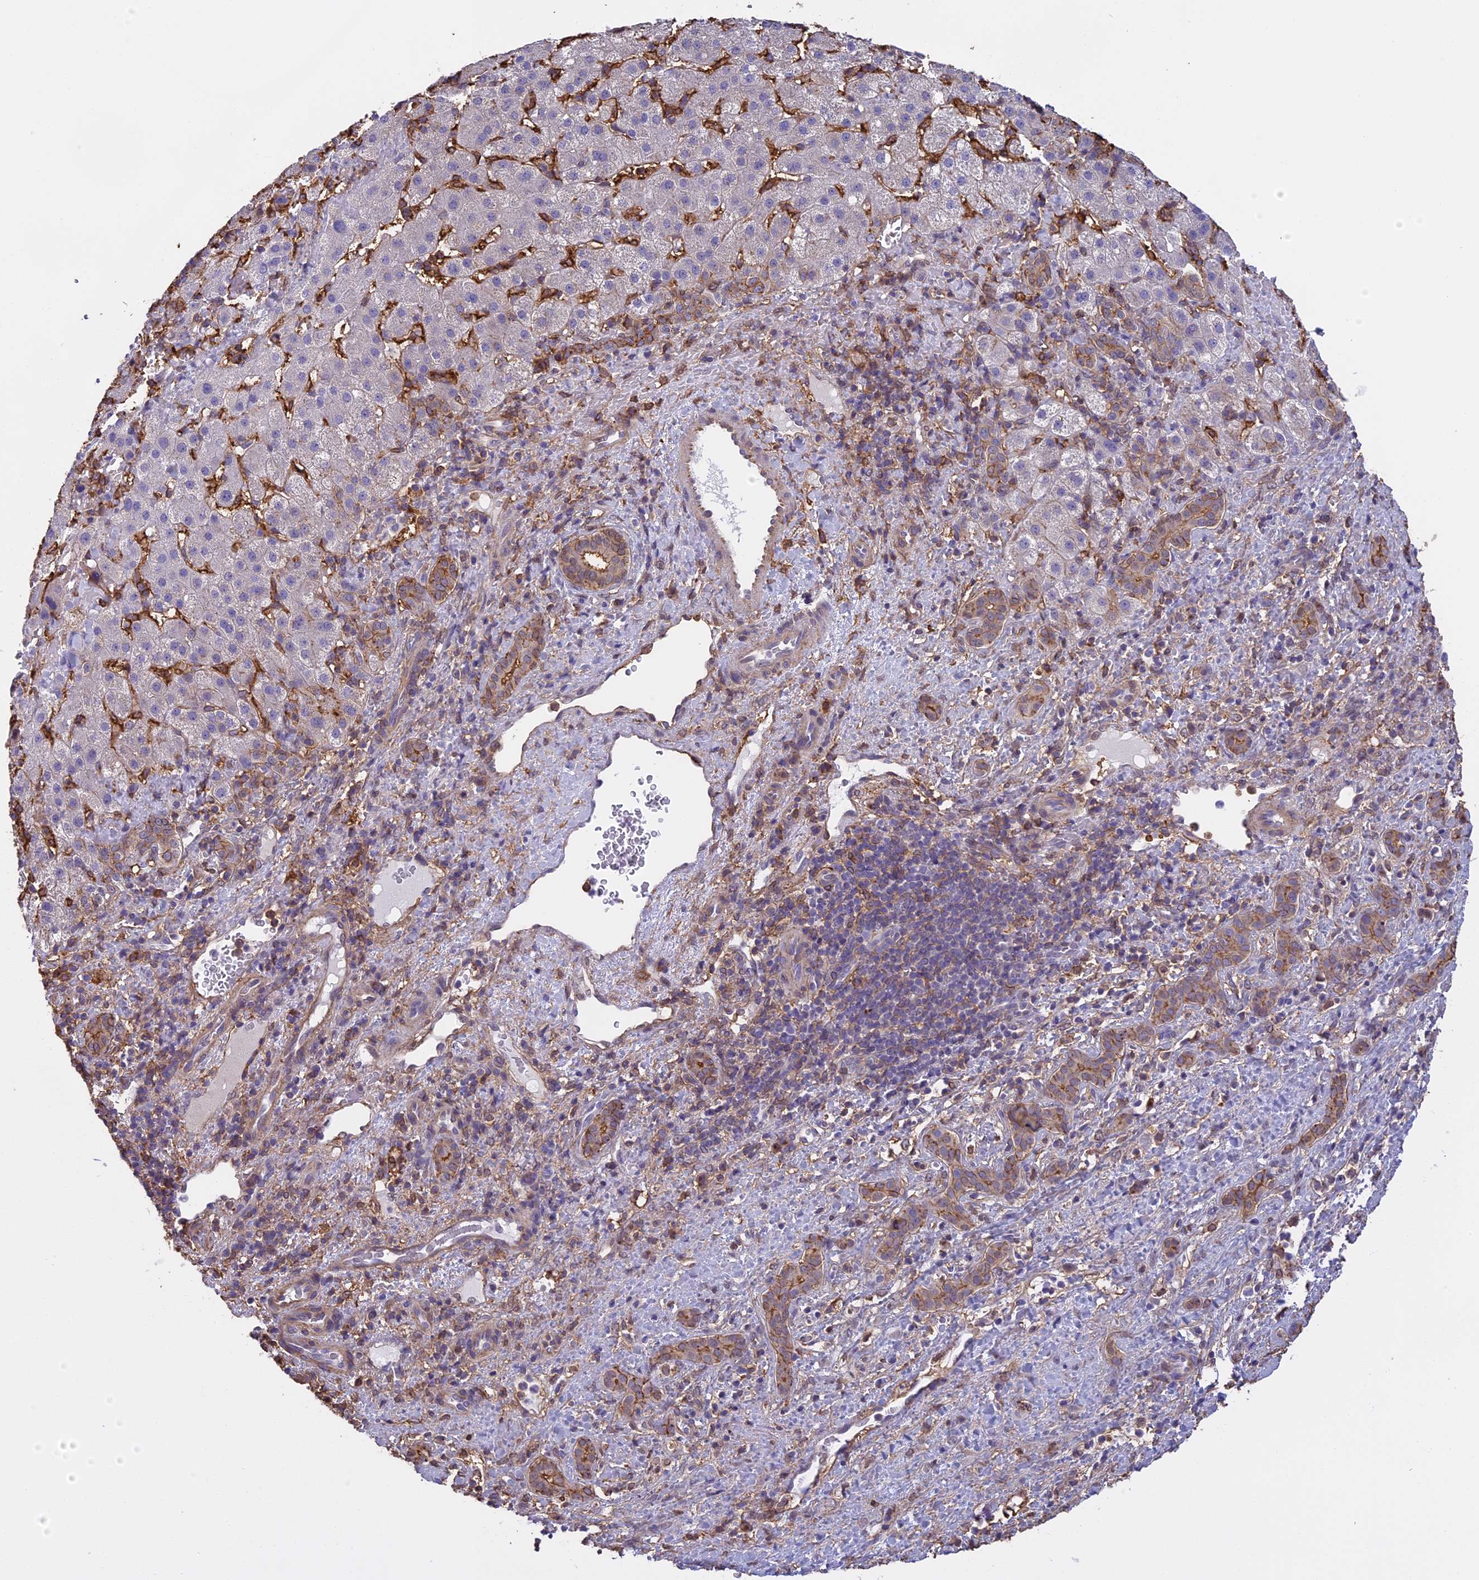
{"staining": {"intensity": "negative", "quantity": "none", "location": "none"}, "tissue": "liver cancer", "cell_type": "Tumor cells", "image_type": "cancer", "snomed": [{"axis": "morphology", "description": "Normal tissue, NOS"}, {"axis": "morphology", "description": "Carcinoma, Hepatocellular, NOS"}, {"axis": "topography", "description": "Liver"}], "caption": "IHC micrograph of human hepatocellular carcinoma (liver) stained for a protein (brown), which displays no positivity in tumor cells.", "gene": "TMEM255B", "patient": {"sex": "male", "age": 57}}